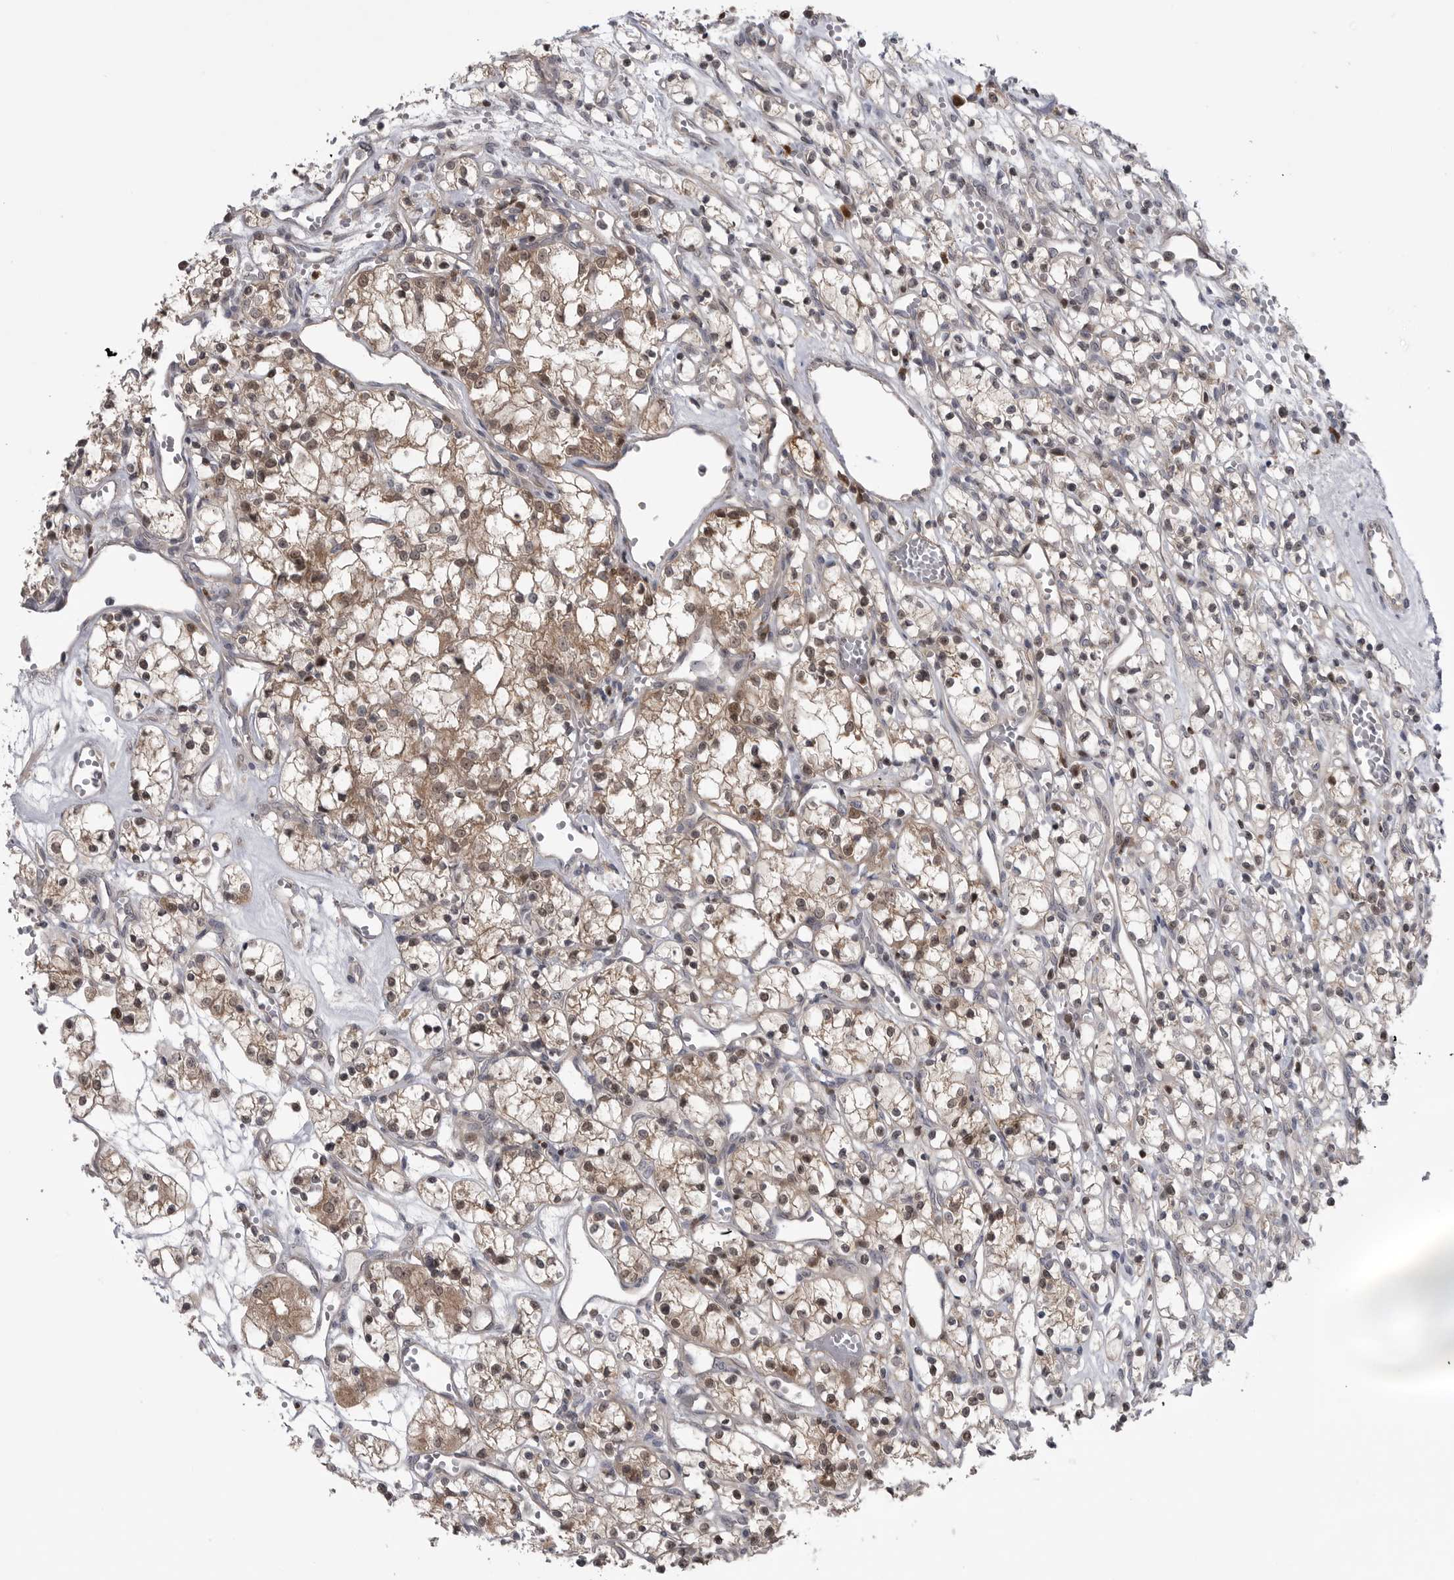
{"staining": {"intensity": "weak", "quantity": ">75%", "location": "cytoplasmic/membranous,nuclear"}, "tissue": "renal cancer", "cell_type": "Tumor cells", "image_type": "cancer", "snomed": [{"axis": "morphology", "description": "Adenocarcinoma, NOS"}, {"axis": "topography", "description": "Kidney"}], "caption": "Approximately >75% of tumor cells in human adenocarcinoma (renal) reveal weak cytoplasmic/membranous and nuclear protein expression as visualized by brown immunohistochemical staining.", "gene": "MAPK13", "patient": {"sex": "female", "age": 59}}